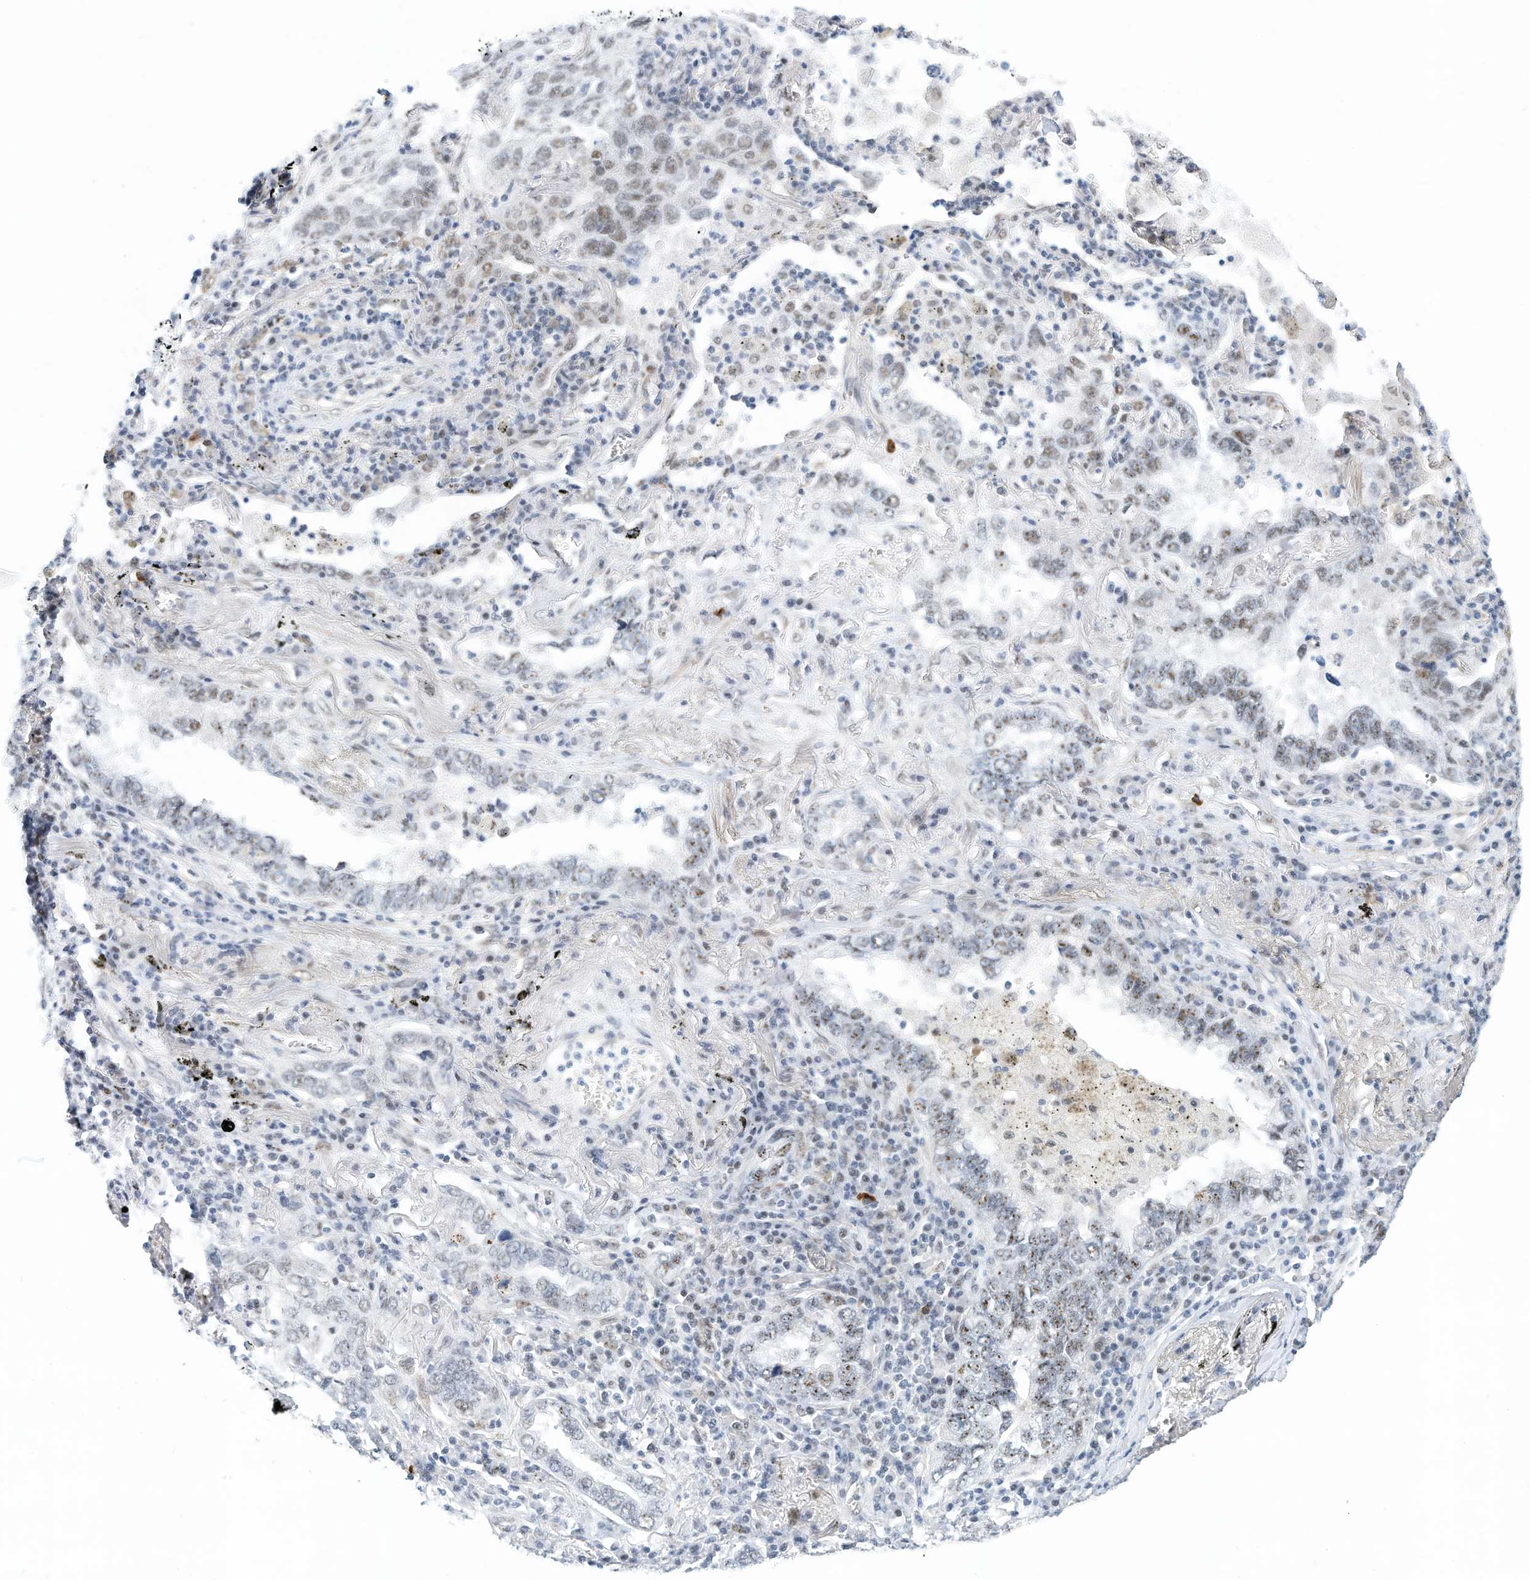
{"staining": {"intensity": "negative", "quantity": "none", "location": "none"}, "tissue": "lung cancer", "cell_type": "Tumor cells", "image_type": "cancer", "snomed": [{"axis": "morphology", "description": "Adenocarcinoma, NOS"}, {"axis": "topography", "description": "Lung"}], "caption": "Immunohistochemistry (IHC) micrograph of lung adenocarcinoma stained for a protein (brown), which shows no expression in tumor cells. The staining was performed using DAB to visualize the protein expression in brown, while the nuclei were stained in blue with hematoxylin (Magnification: 20x).", "gene": "ARHGAP28", "patient": {"sex": "male", "age": 65}}